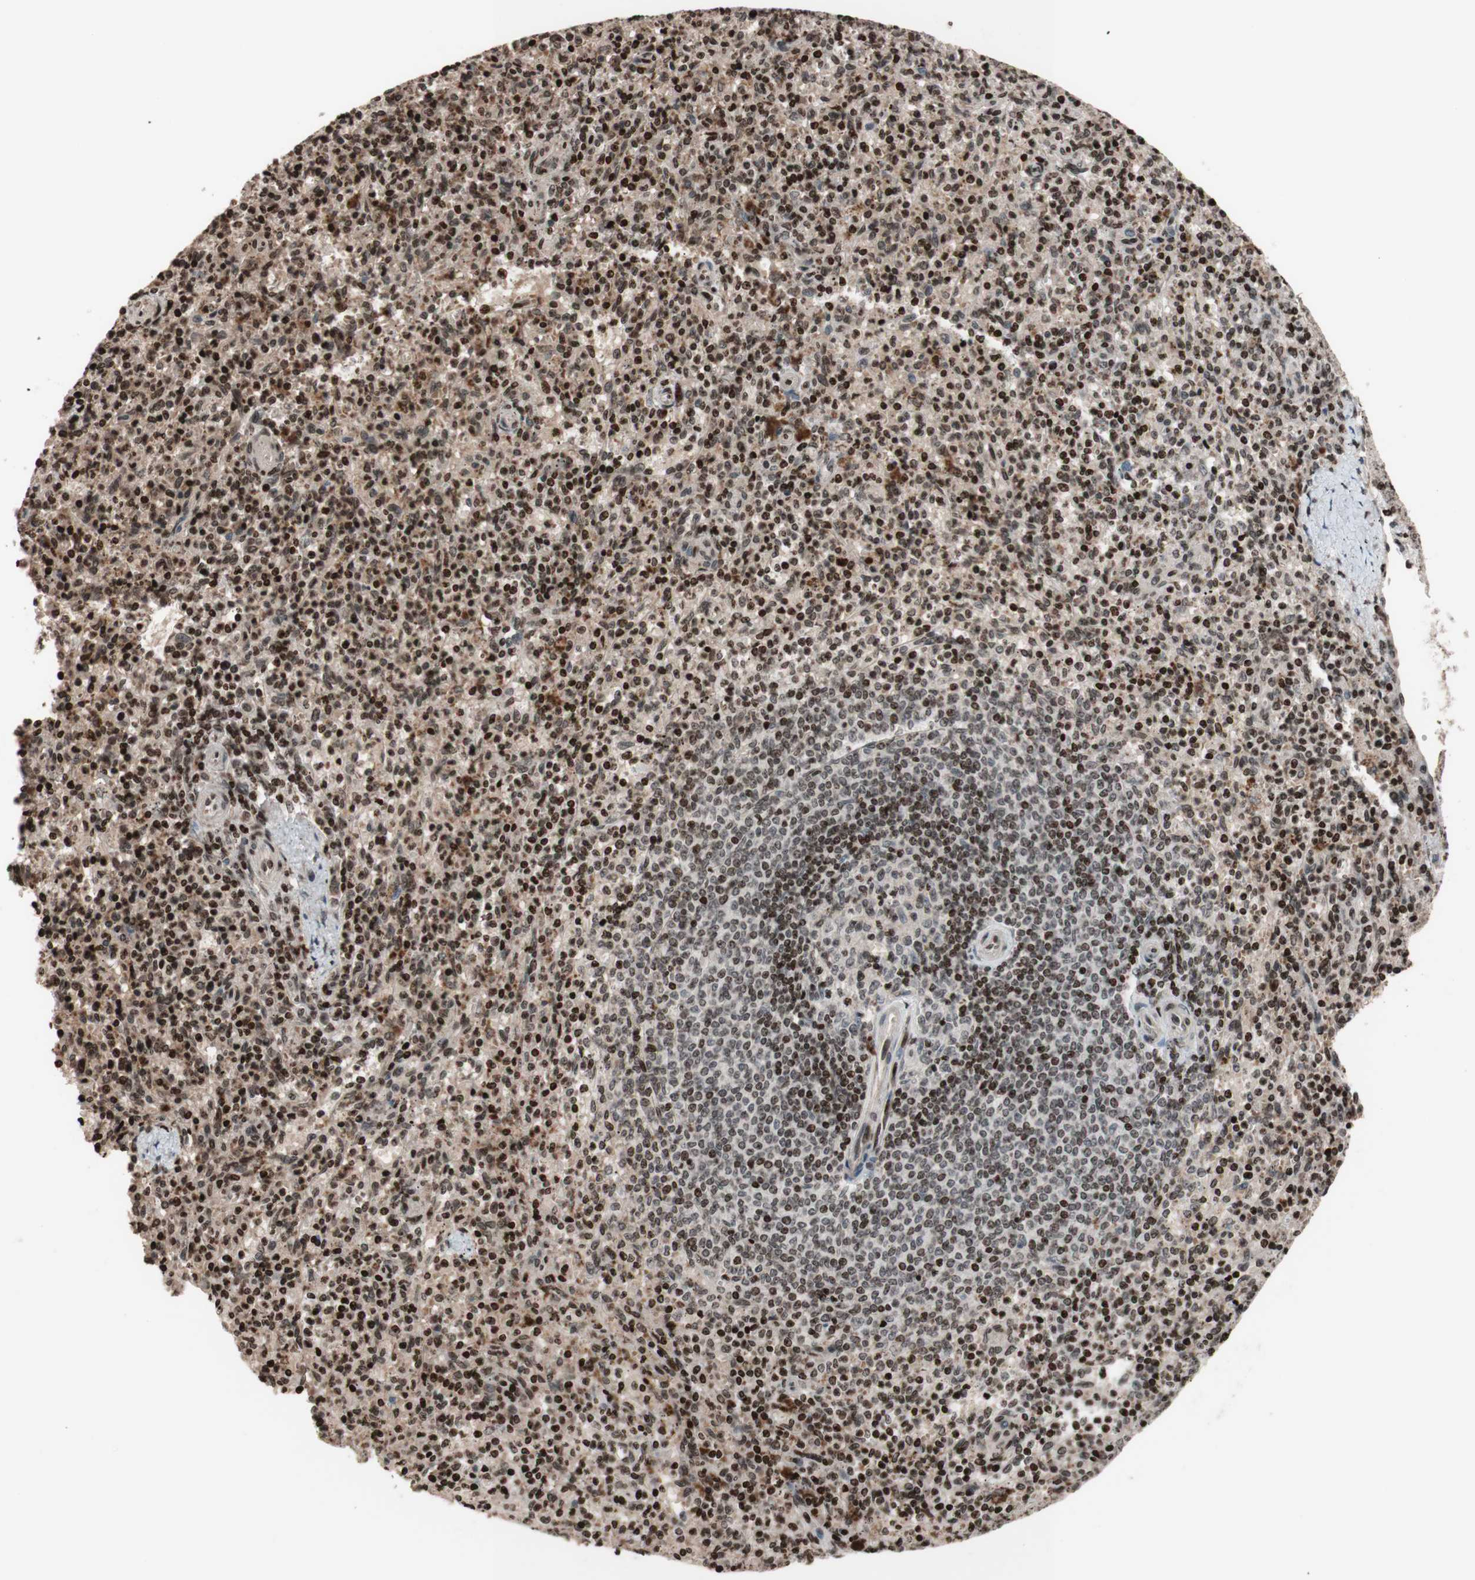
{"staining": {"intensity": "moderate", "quantity": "25%-75%", "location": "nuclear"}, "tissue": "spleen", "cell_type": "Cells in red pulp", "image_type": "normal", "snomed": [{"axis": "morphology", "description": "Normal tissue, NOS"}, {"axis": "topography", "description": "Spleen"}], "caption": "IHC (DAB) staining of normal human spleen shows moderate nuclear protein positivity in approximately 25%-75% of cells in red pulp.", "gene": "POLA1", "patient": {"sex": "male", "age": 72}}